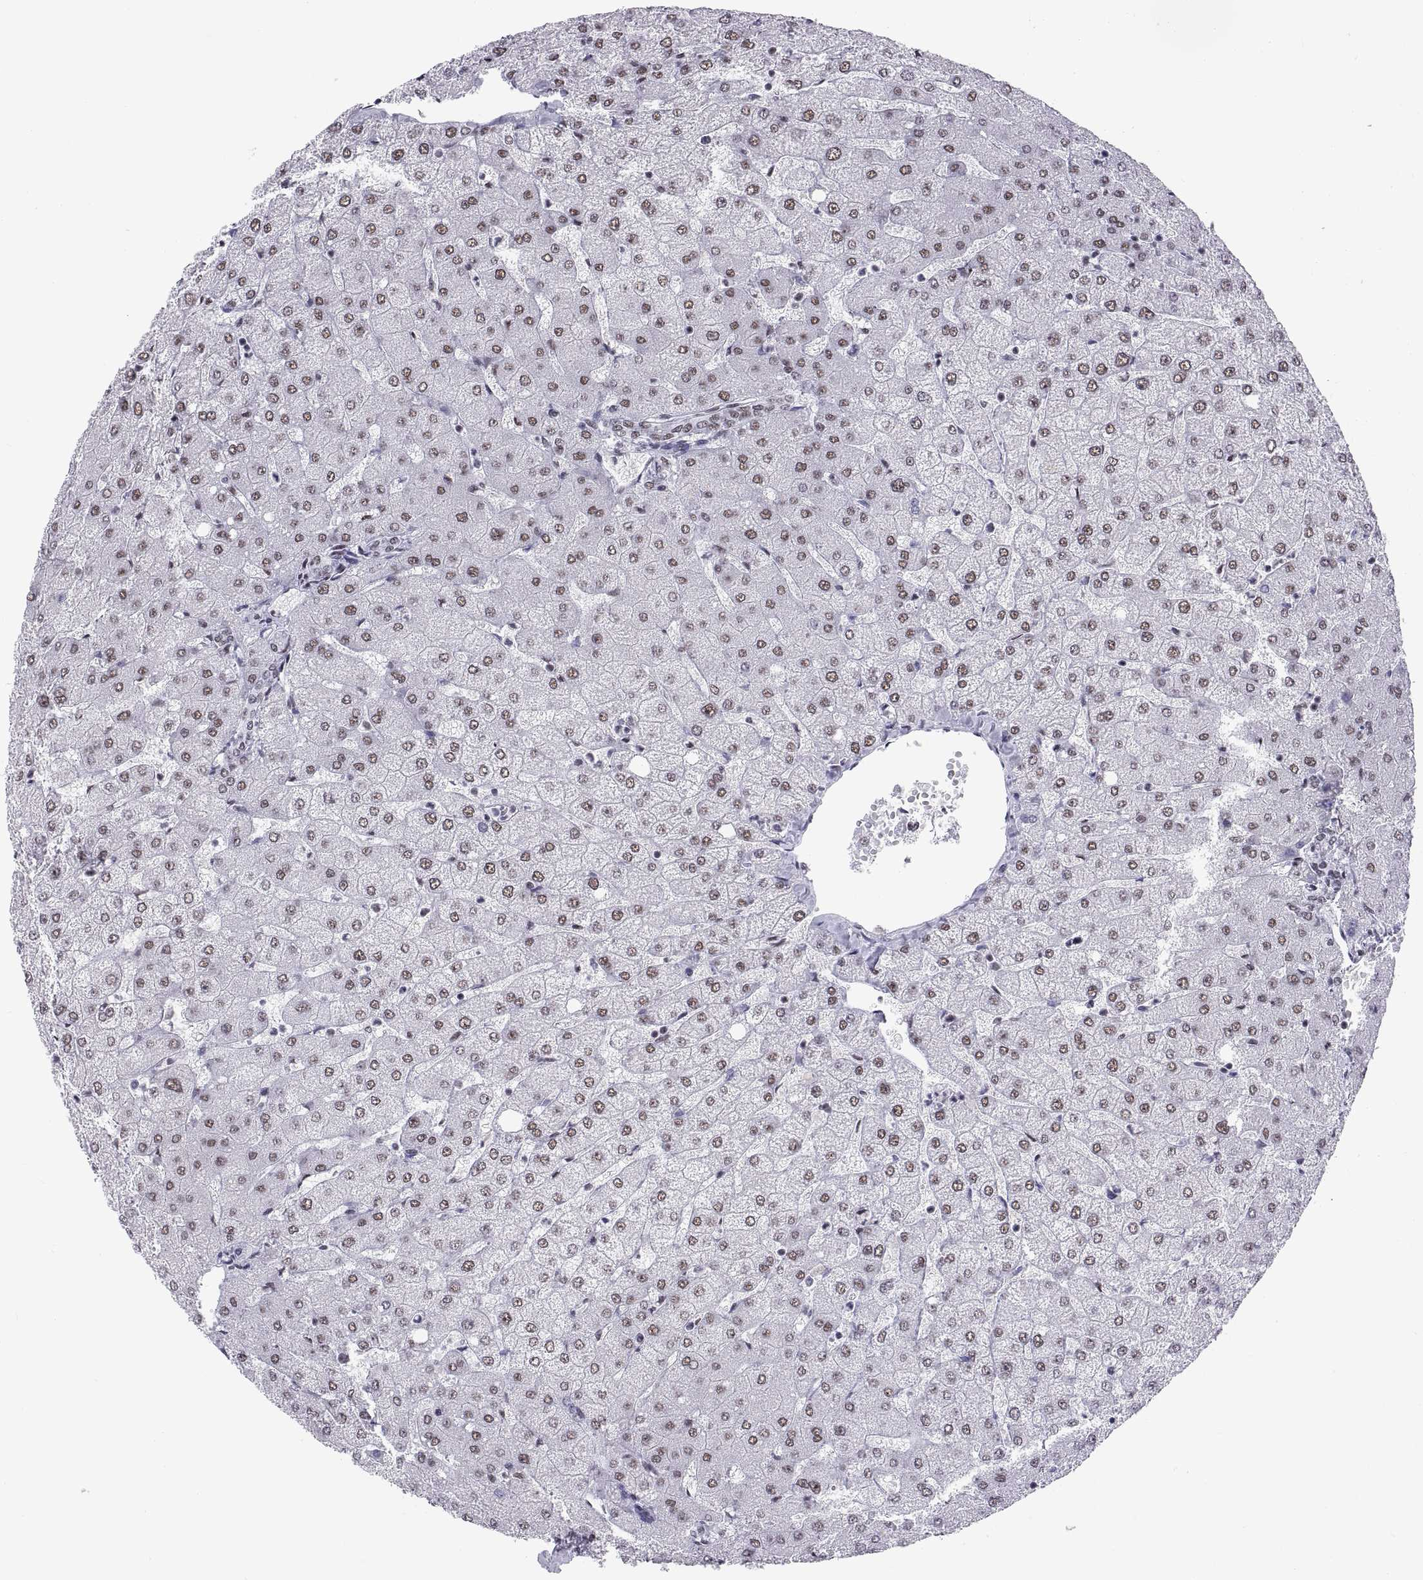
{"staining": {"intensity": "negative", "quantity": "none", "location": "none"}, "tissue": "liver", "cell_type": "Cholangiocytes", "image_type": "normal", "snomed": [{"axis": "morphology", "description": "Normal tissue, NOS"}, {"axis": "topography", "description": "Liver"}], "caption": "DAB (3,3'-diaminobenzidine) immunohistochemical staining of unremarkable human liver displays no significant staining in cholangiocytes. (Brightfield microscopy of DAB IHC at high magnification).", "gene": "NEUROD6", "patient": {"sex": "female", "age": 54}}